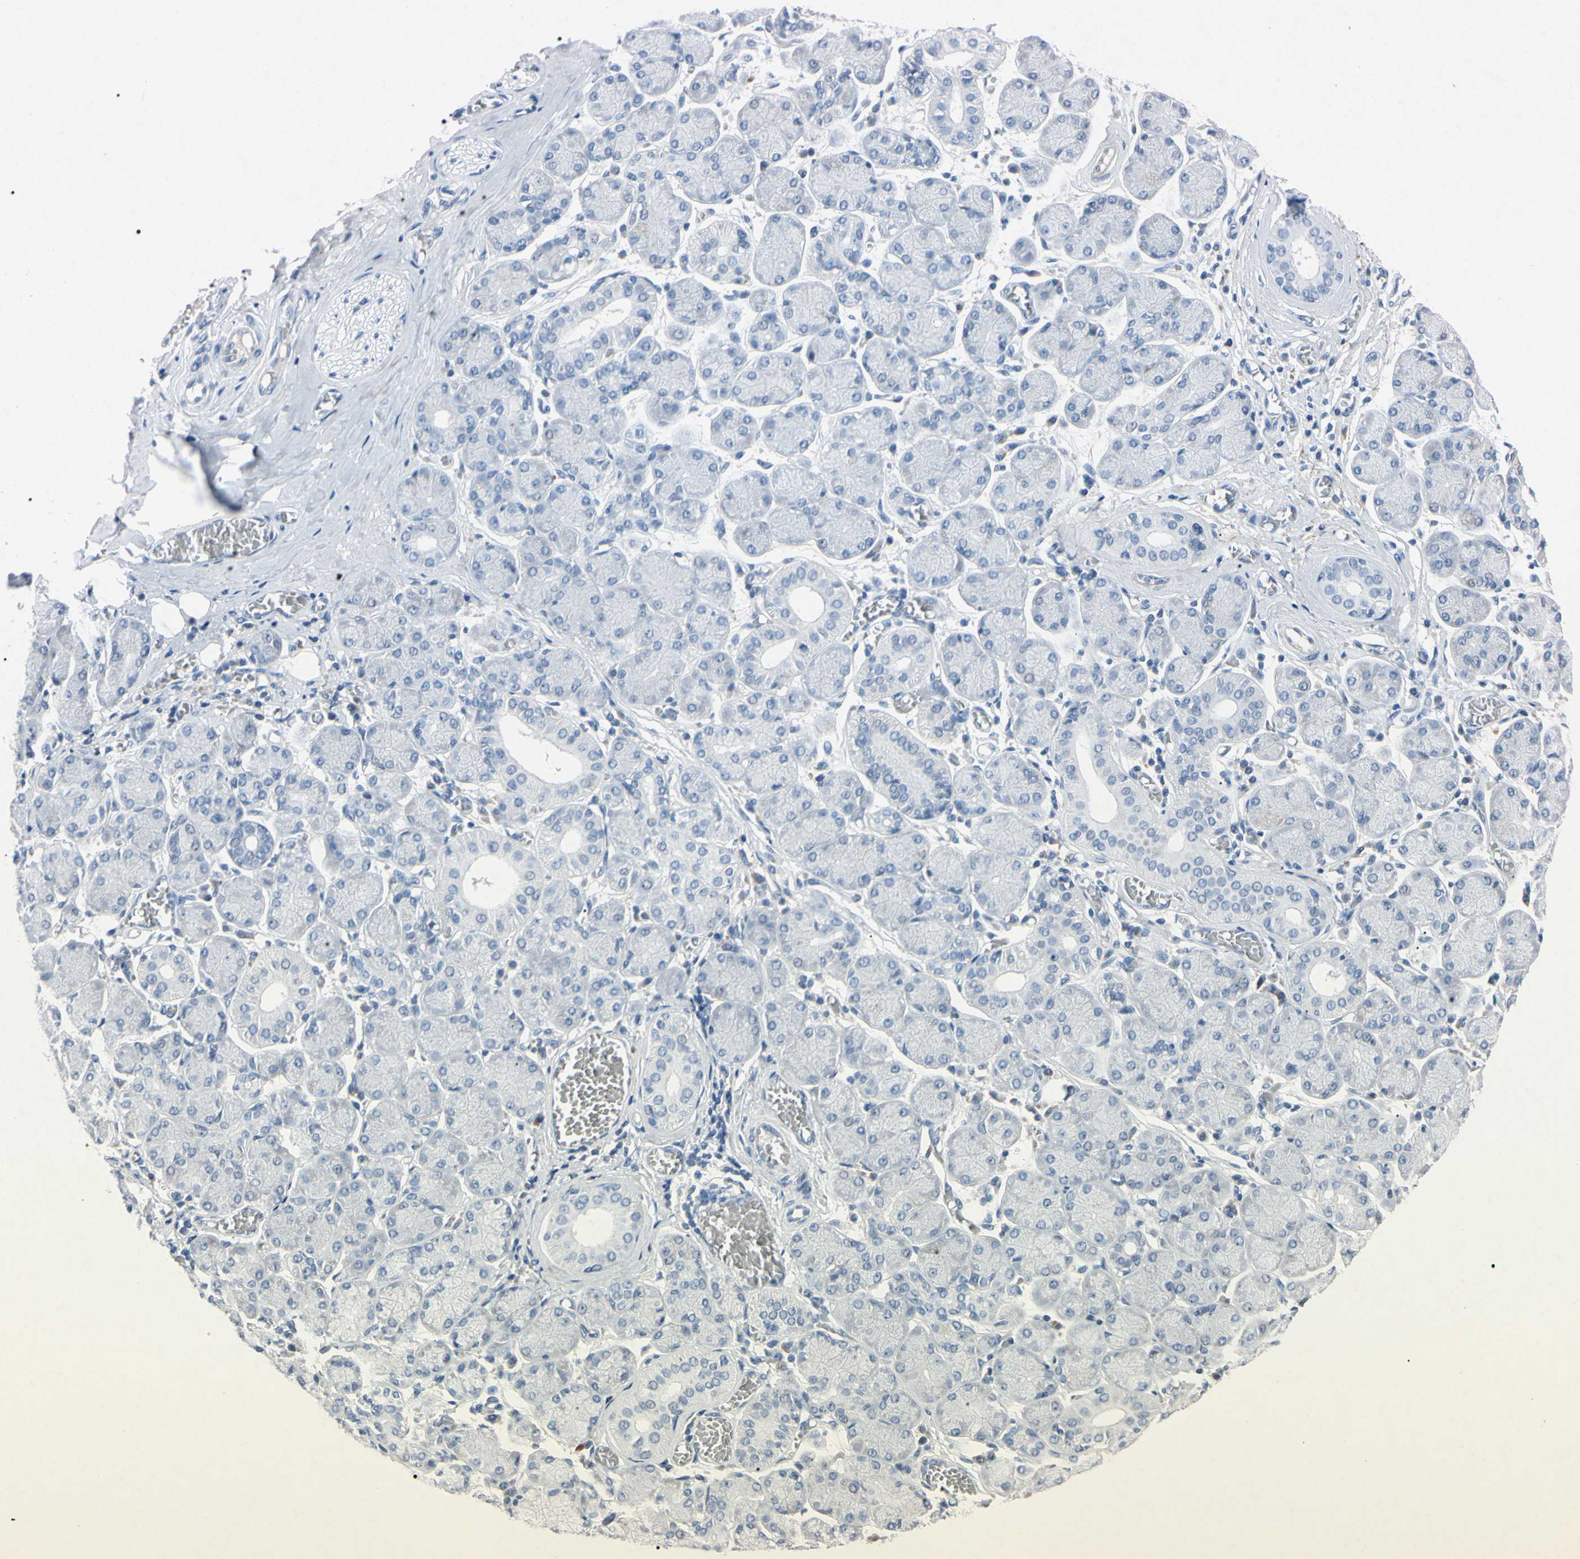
{"staining": {"intensity": "negative", "quantity": "none", "location": "none"}, "tissue": "salivary gland", "cell_type": "Glandular cells", "image_type": "normal", "snomed": [{"axis": "morphology", "description": "Normal tissue, NOS"}, {"axis": "topography", "description": "Salivary gland"}], "caption": "Micrograph shows no protein expression in glandular cells of normal salivary gland. (Stains: DAB (3,3'-diaminobenzidine) immunohistochemistry with hematoxylin counter stain, Microscopy: brightfield microscopy at high magnification).", "gene": "ELN", "patient": {"sex": "female", "age": 24}}